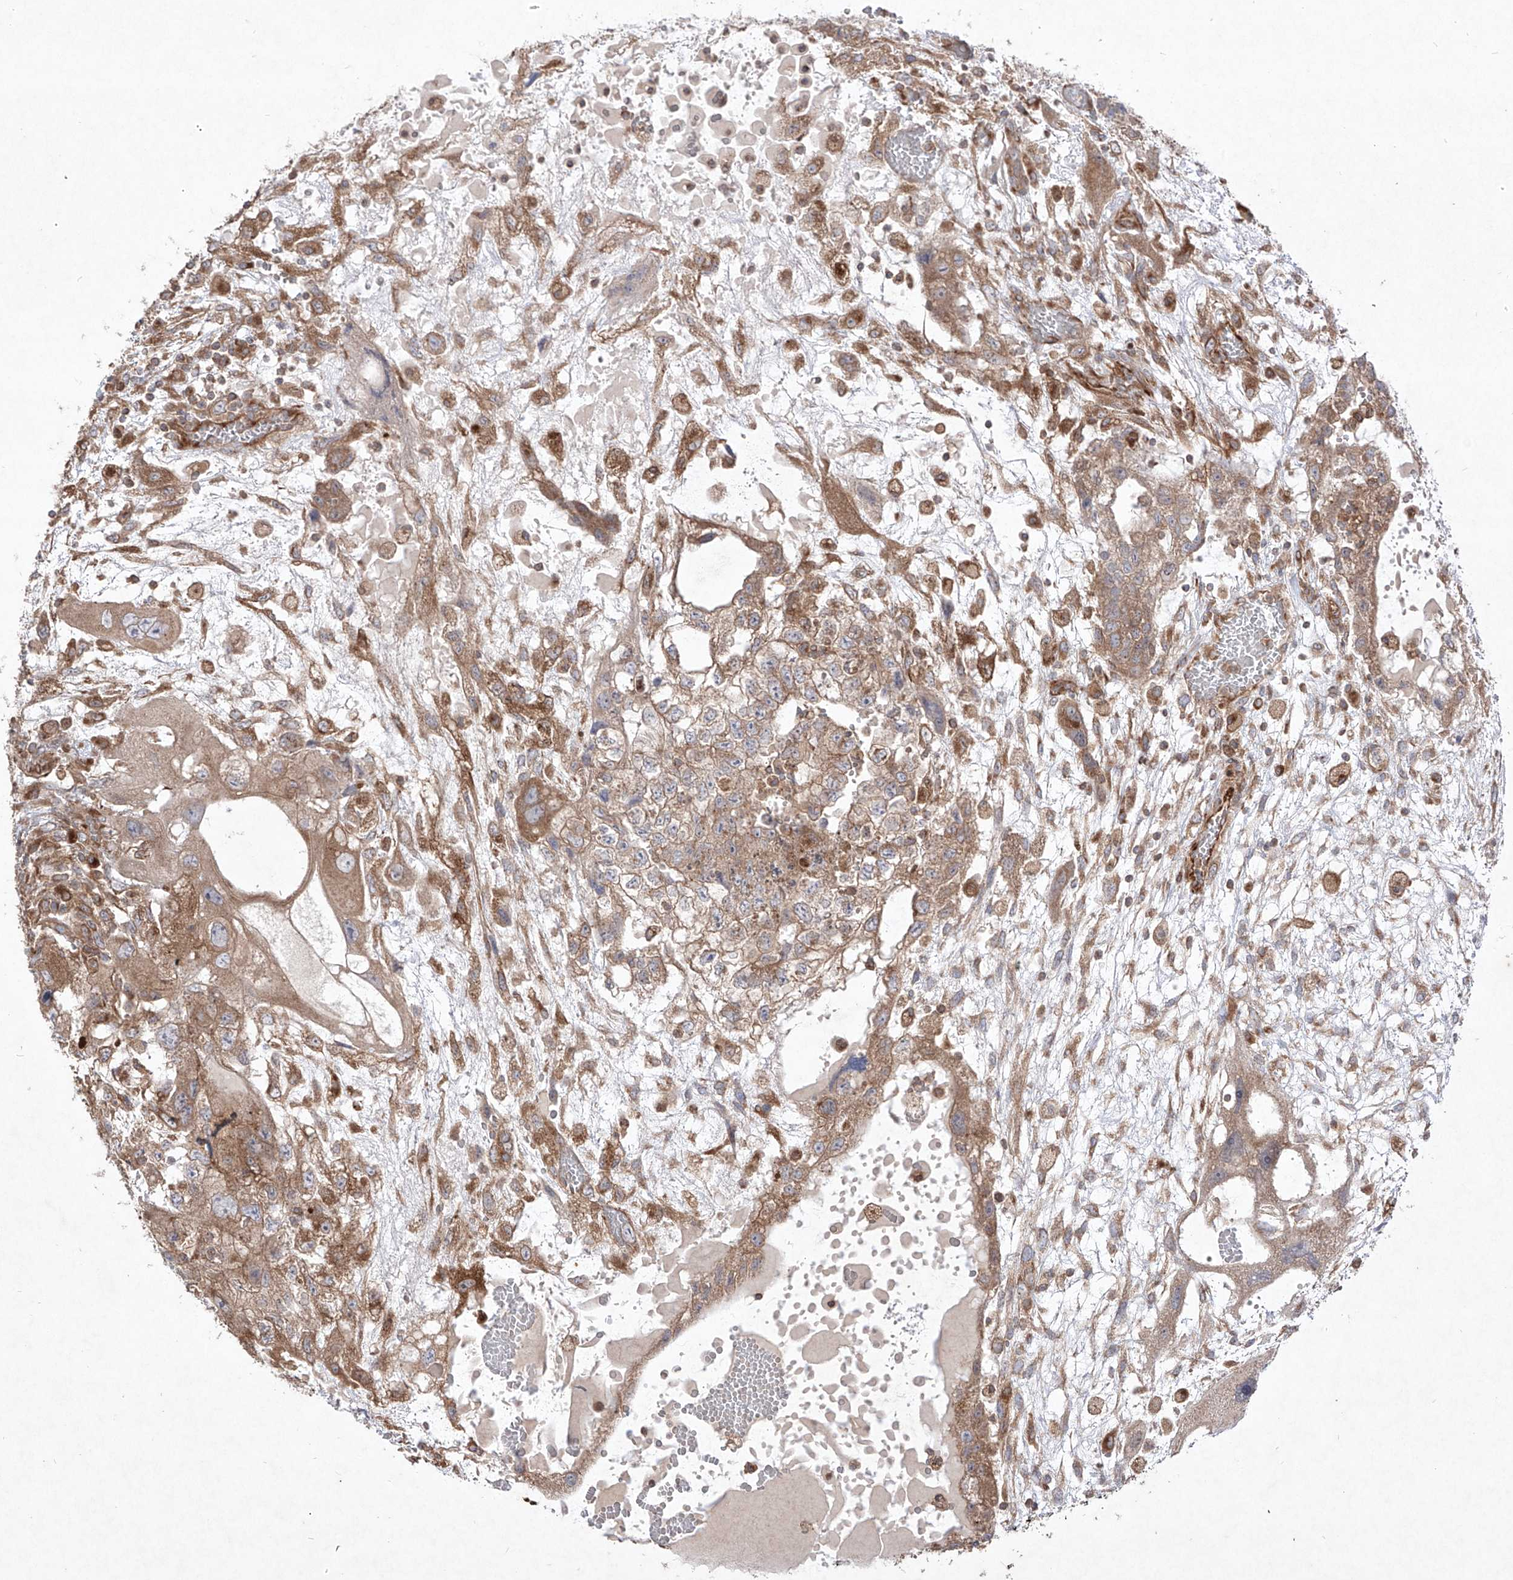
{"staining": {"intensity": "moderate", "quantity": ">75%", "location": "cytoplasmic/membranous"}, "tissue": "testis cancer", "cell_type": "Tumor cells", "image_type": "cancer", "snomed": [{"axis": "morphology", "description": "Carcinoma, Embryonal, NOS"}, {"axis": "topography", "description": "Testis"}], "caption": "A high-resolution photomicrograph shows IHC staining of testis cancer, which shows moderate cytoplasmic/membranous positivity in about >75% of tumor cells. The staining was performed using DAB (3,3'-diaminobenzidine) to visualize the protein expression in brown, while the nuclei were stained in blue with hematoxylin (Magnification: 20x).", "gene": "YKT6", "patient": {"sex": "male", "age": 36}}